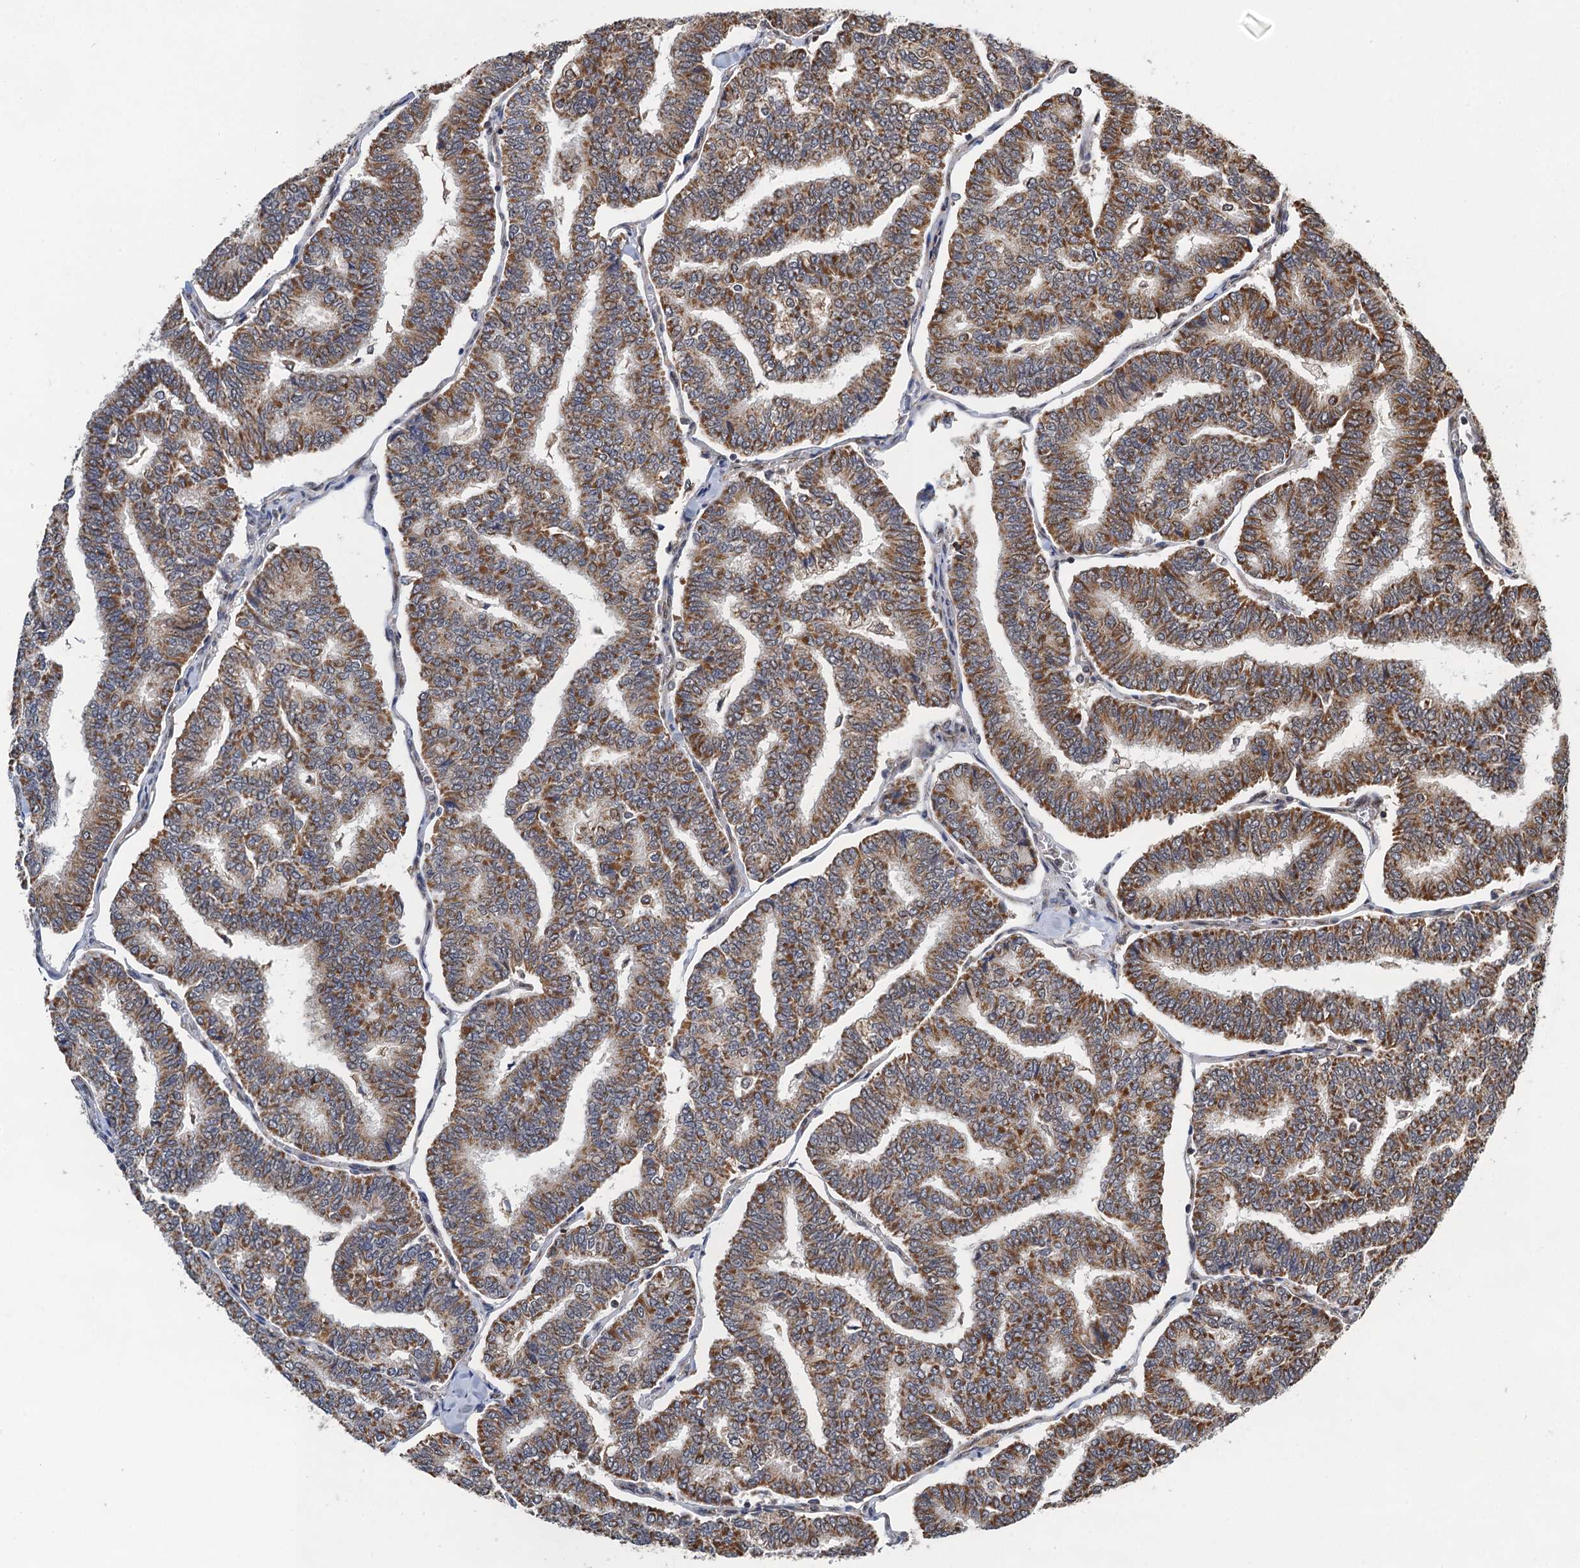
{"staining": {"intensity": "moderate", "quantity": ">75%", "location": "cytoplasmic/membranous"}, "tissue": "thyroid cancer", "cell_type": "Tumor cells", "image_type": "cancer", "snomed": [{"axis": "morphology", "description": "Papillary adenocarcinoma, NOS"}, {"axis": "topography", "description": "Thyroid gland"}], "caption": "This photomicrograph exhibits immunohistochemistry (IHC) staining of human thyroid cancer, with medium moderate cytoplasmic/membranous positivity in about >75% of tumor cells.", "gene": "CMPK2", "patient": {"sex": "female", "age": 35}}